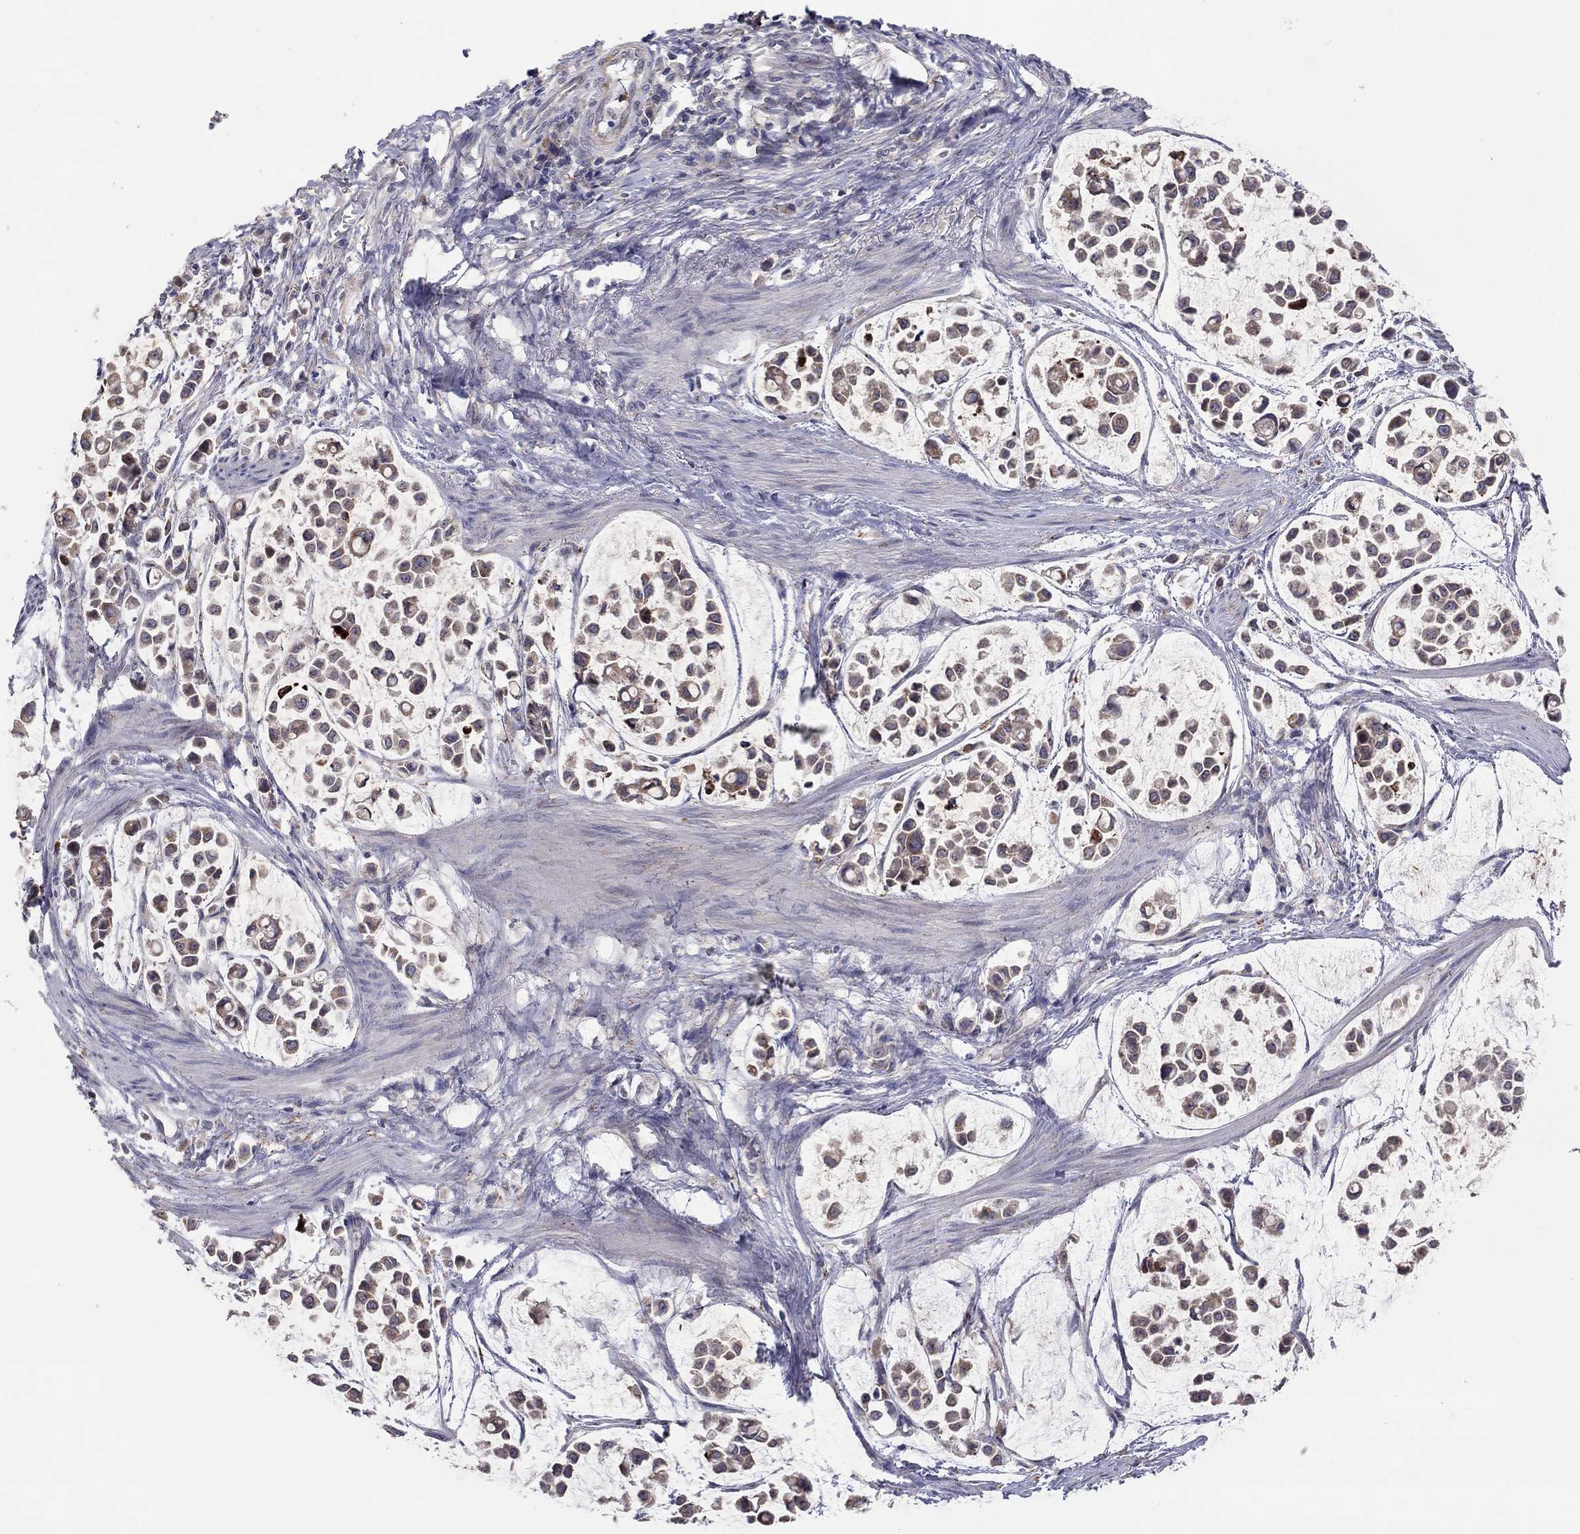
{"staining": {"intensity": "moderate", "quantity": "25%-75%", "location": "cytoplasmic/membranous"}, "tissue": "stomach cancer", "cell_type": "Tumor cells", "image_type": "cancer", "snomed": [{"axis": "morphology", "description": "Adenocarcinoma, NOS"}, {"axis": "topography", "description": "Stomach"}], "caption": "Brown immunohistochemical staining in adenocarcinoma (stomach) reveals moderate cytoplasmic/membranous expression in approximately 25%-75% of tumor cells.", "gene": "CRACDL", "patient": {"sex": "male", "age": 82}}